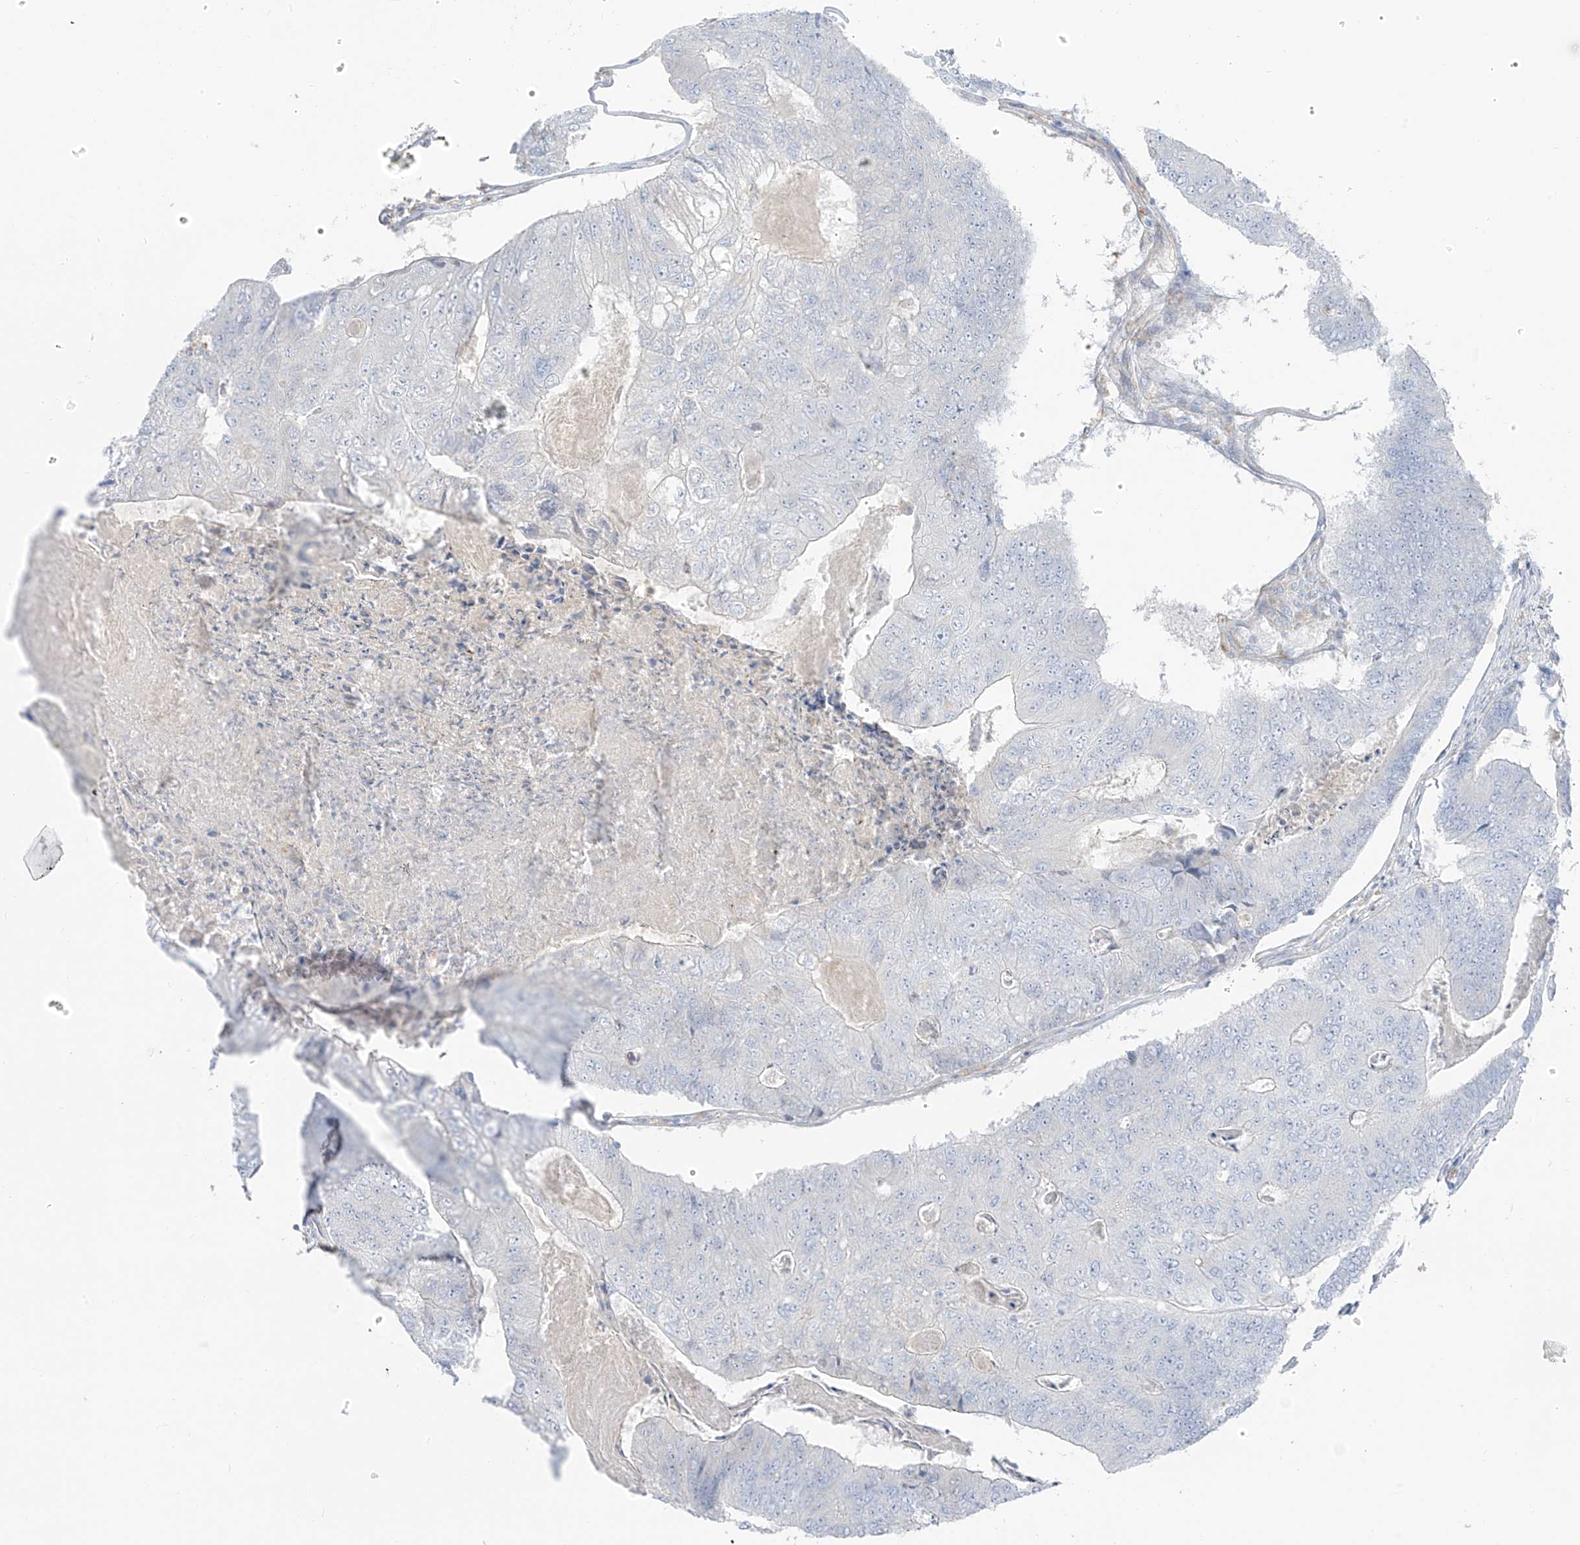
{"staining": {"intensity": "negative", "quantity": "none", "location": "none"}, "tissue": "colorectal cancer", "cell_type": "Tumor cells", "image_type": "cancer", "snomed": [{"axis": "morphology", "description": "Adenocarcinoma, NOS"}, {"axis": "topography", "description": "Colon"}], "caption": "Immunohistochemistry (IHC) of human colorectal cancer shows no expression in tumor cells.", "gene": "TAL2", "patient": {"sex": "female", "age": 67}}